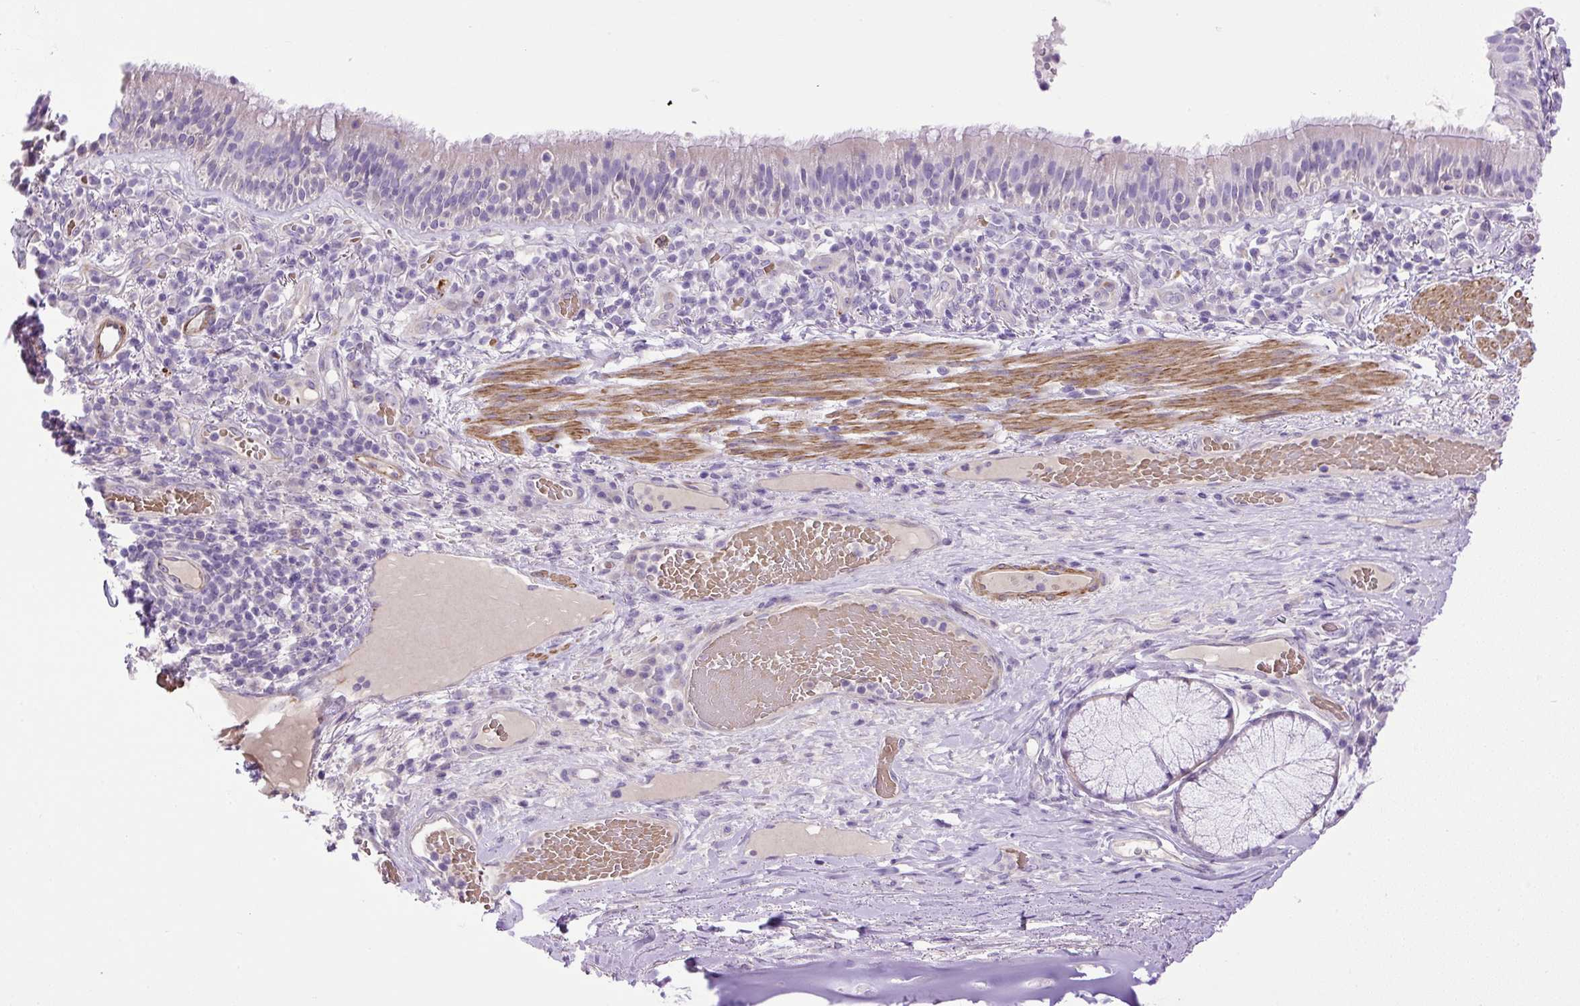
{"staining": {"intensity": "negative", "quantity": "none", "location": "none"}, "tissue": "bronchus", "cell_type": "Respiratory epithelial cells", "image_type": "normal", "snomed": [{"axis": "morphology", "description": "Normal tissue, NOS"}, {"axis": "topography", "description": "Cartilage tissue"}, {"axis": "topography", "description": "Bronchus"}], "caption": "Immunohistochemical staining of benign human bronchus reveals no significant staining in respiratory epithelial cells.", "gene": "VWA7", "patient": {"sex": "male", "age": 56}}